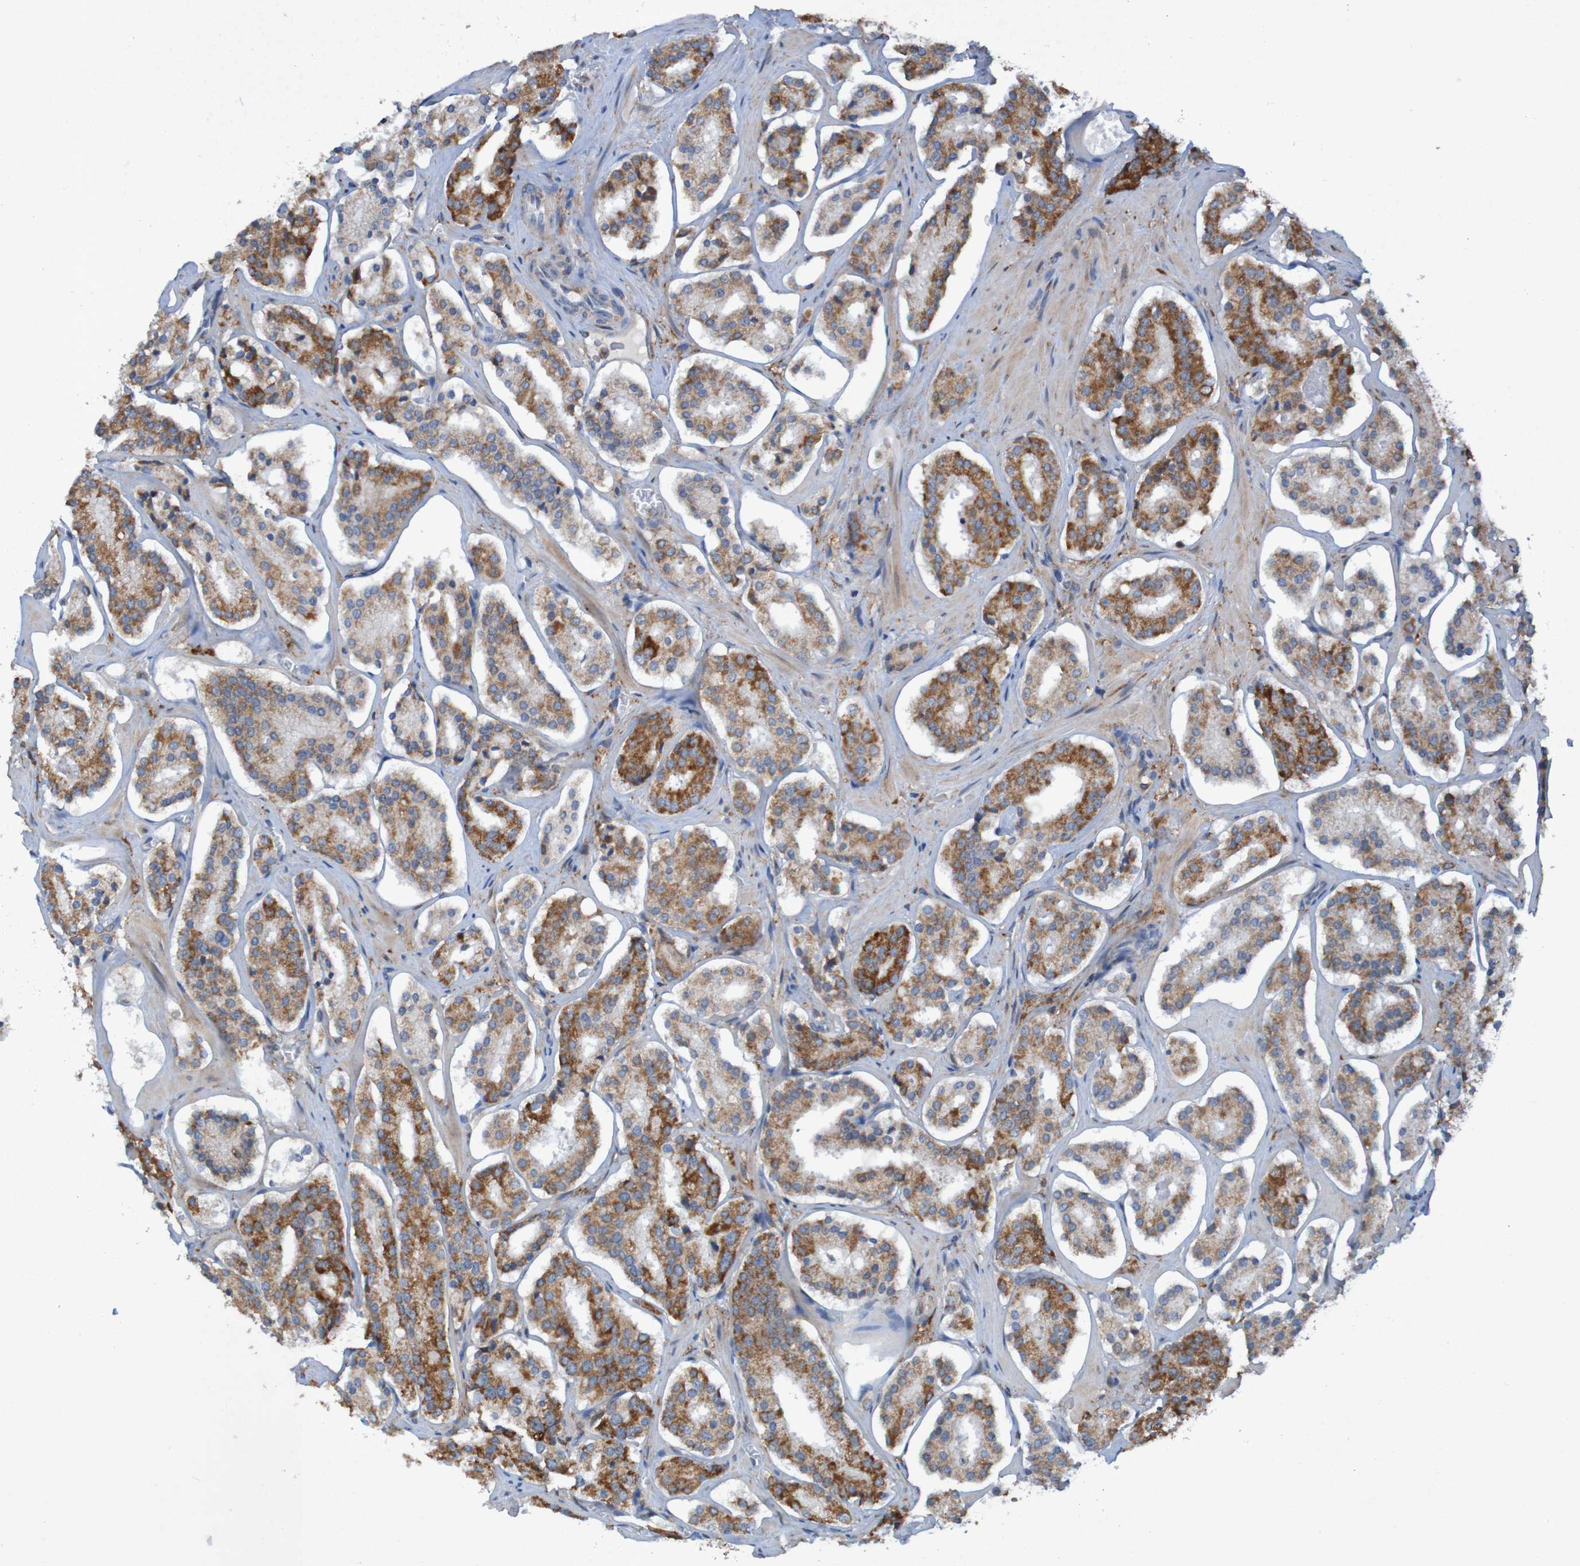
{"staining": {"intensity": "strong", "quantity": "25%-75%", "location": "cytoplasmic/membranous"}, "tissue": "prostate cancer", "cell_type": "Tumor cells", "image_type": "cancer", "snomed": [{"axis": "morphology", "description": "Adenocarcinoma, High grade"}, {"axis": "topography", "description": "Prostate"}], "caption": "DAB immunohistochemical staining of prostate cancer (high-grade adenocarcinoma) displays strong cytoplasmic/membranous protein positivity in about 25%-75% of tumor cells. (Stains: DAB (3,3'-diaminobenzidine) in brown, nuclei in blue, Microscopy: brightfield microscopy at high magnification).", "gene": "CCDC51", "patient": {"sex": "male", "age": 60}}